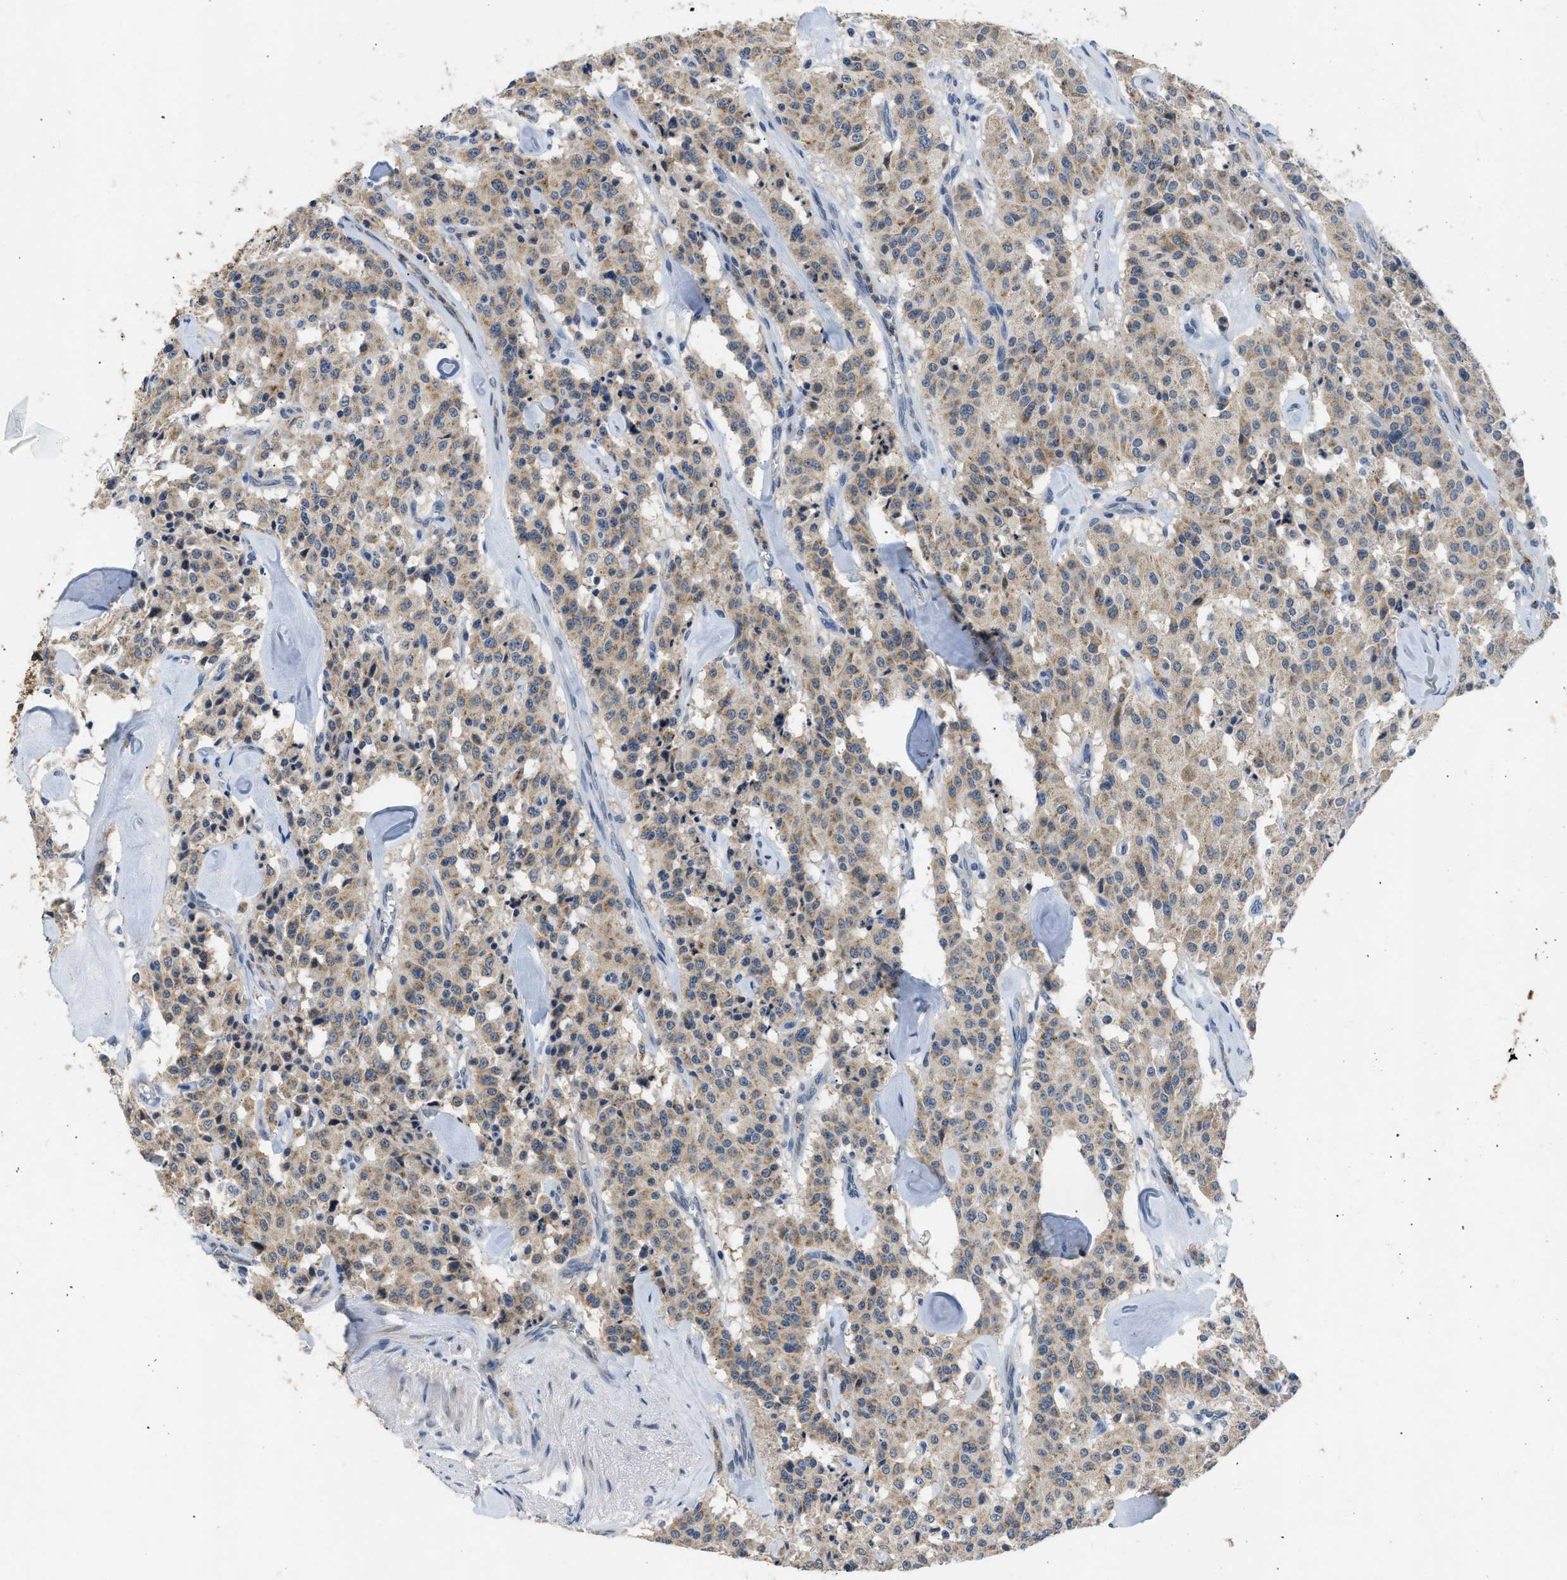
{"staining": {"intensity": "weak", "quantity": ">75%", "location": "cytoplasmic/membranous"}, "tissue": "carcinoid", "cell_type": "Tumor cells", "image_type": "cancer", "snomed": [{"axis": "morphology", "description": "Carcinoid, malignant, NOS"}, {"axis": "topography", "description": "Lung"}], "caption": "Immunohistochemistry (IHC) photomicrograph of human carcinoid stained for a protein (brown), which demonstrates low levels of weak cytoplasmic/membranous staining in about >75% of tumor cells.", "gene": "TOMM34", "patient": {"sex": "male", "age": 30}}